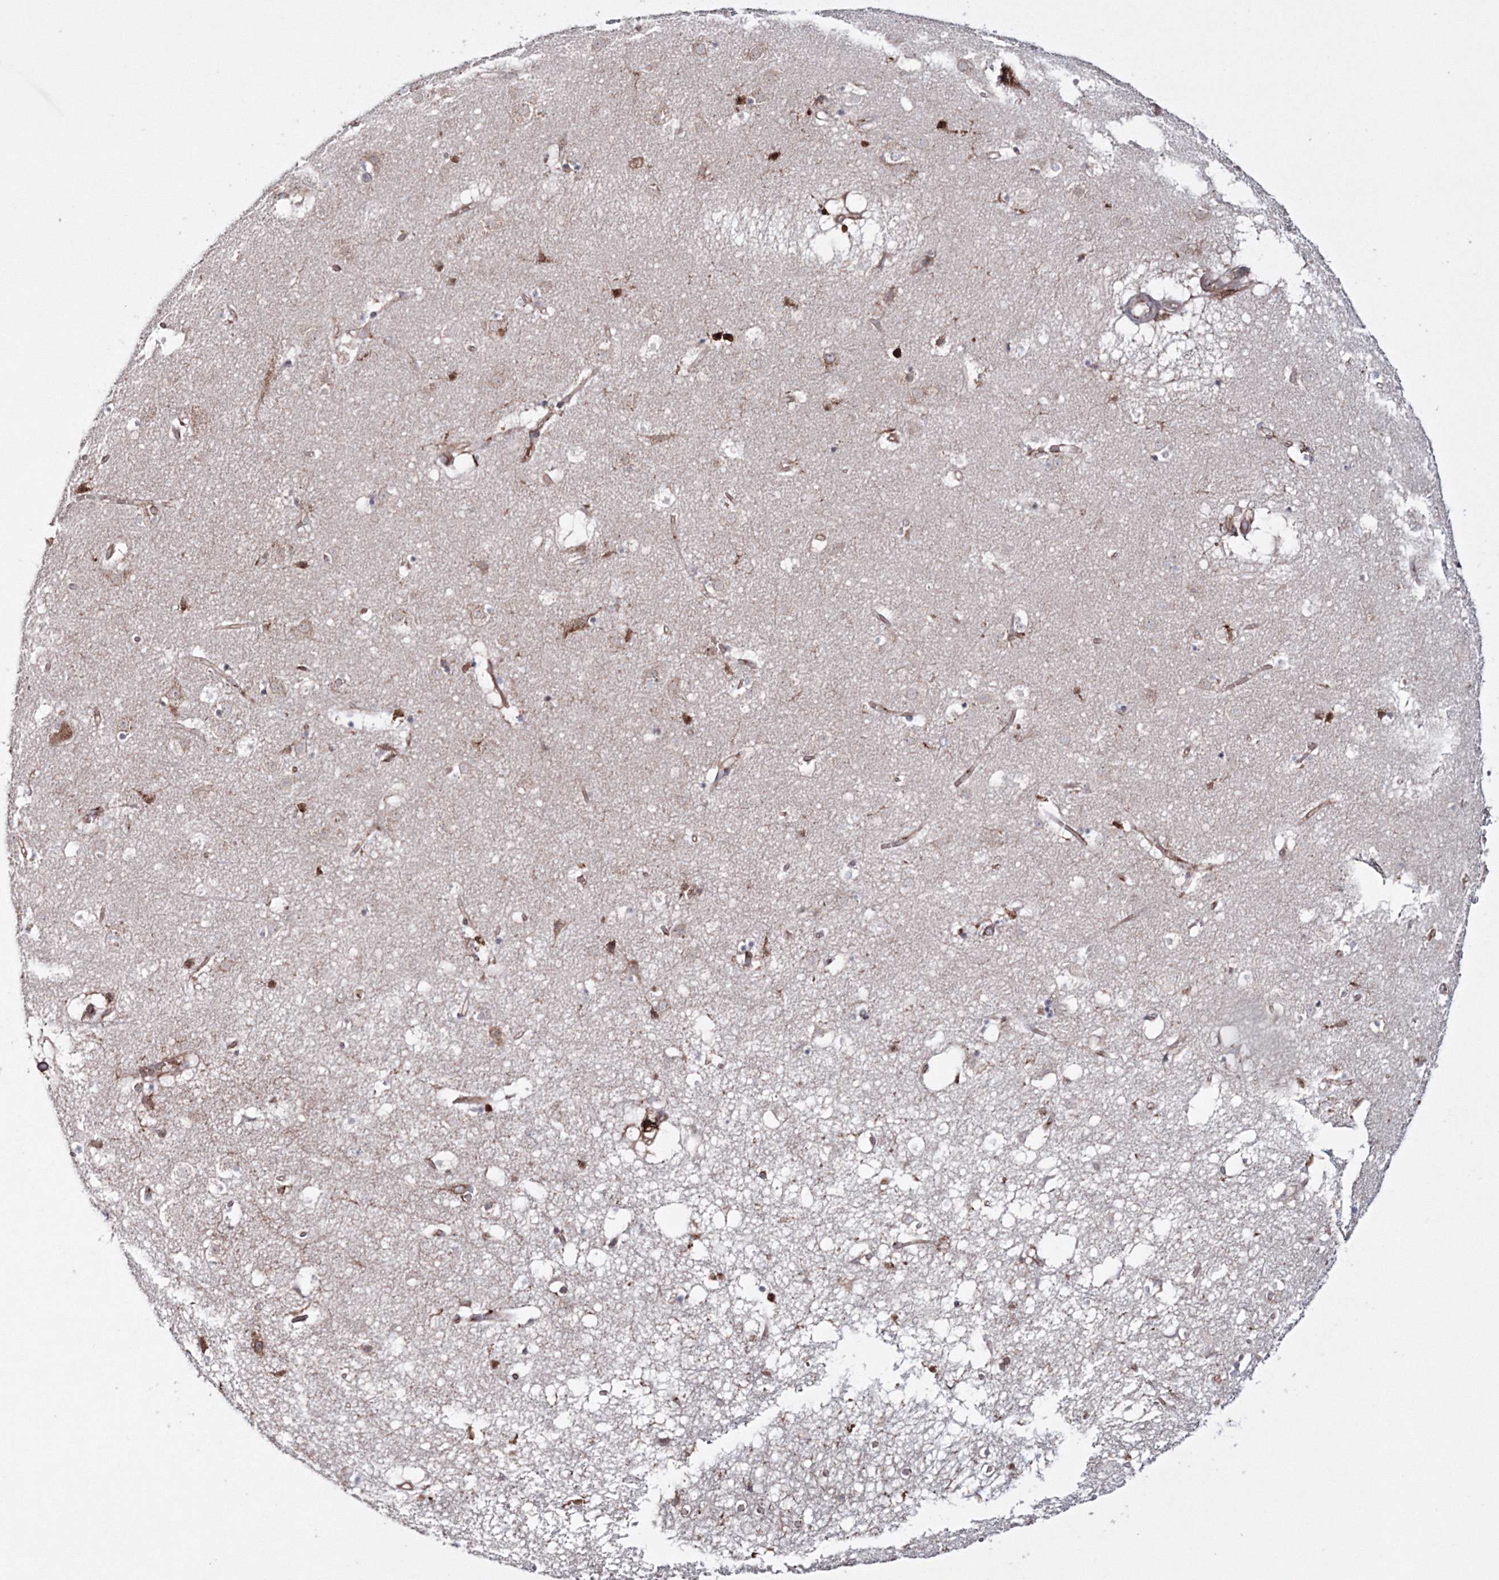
{"staining": {"intensity": "moderate", "quantity": "<25%", "location": "cytoplasmic/membranous"}, "tissue": "caudate", "cell_type": "Glial cells", "image_type": "normal", "snomed": [{"axis": "morphology", "description": "Normal tissue, NOS"}, {"axis": "topography", "description": "Lateral ventricle wall"}], "caption": "The image demonstrates a brown stain indicating the presence of a protein in the cytoplasmic/membranous of glial cells in caudate.", "gene": "ARCN1", "patient": {"sex": "male", "age": 70}}